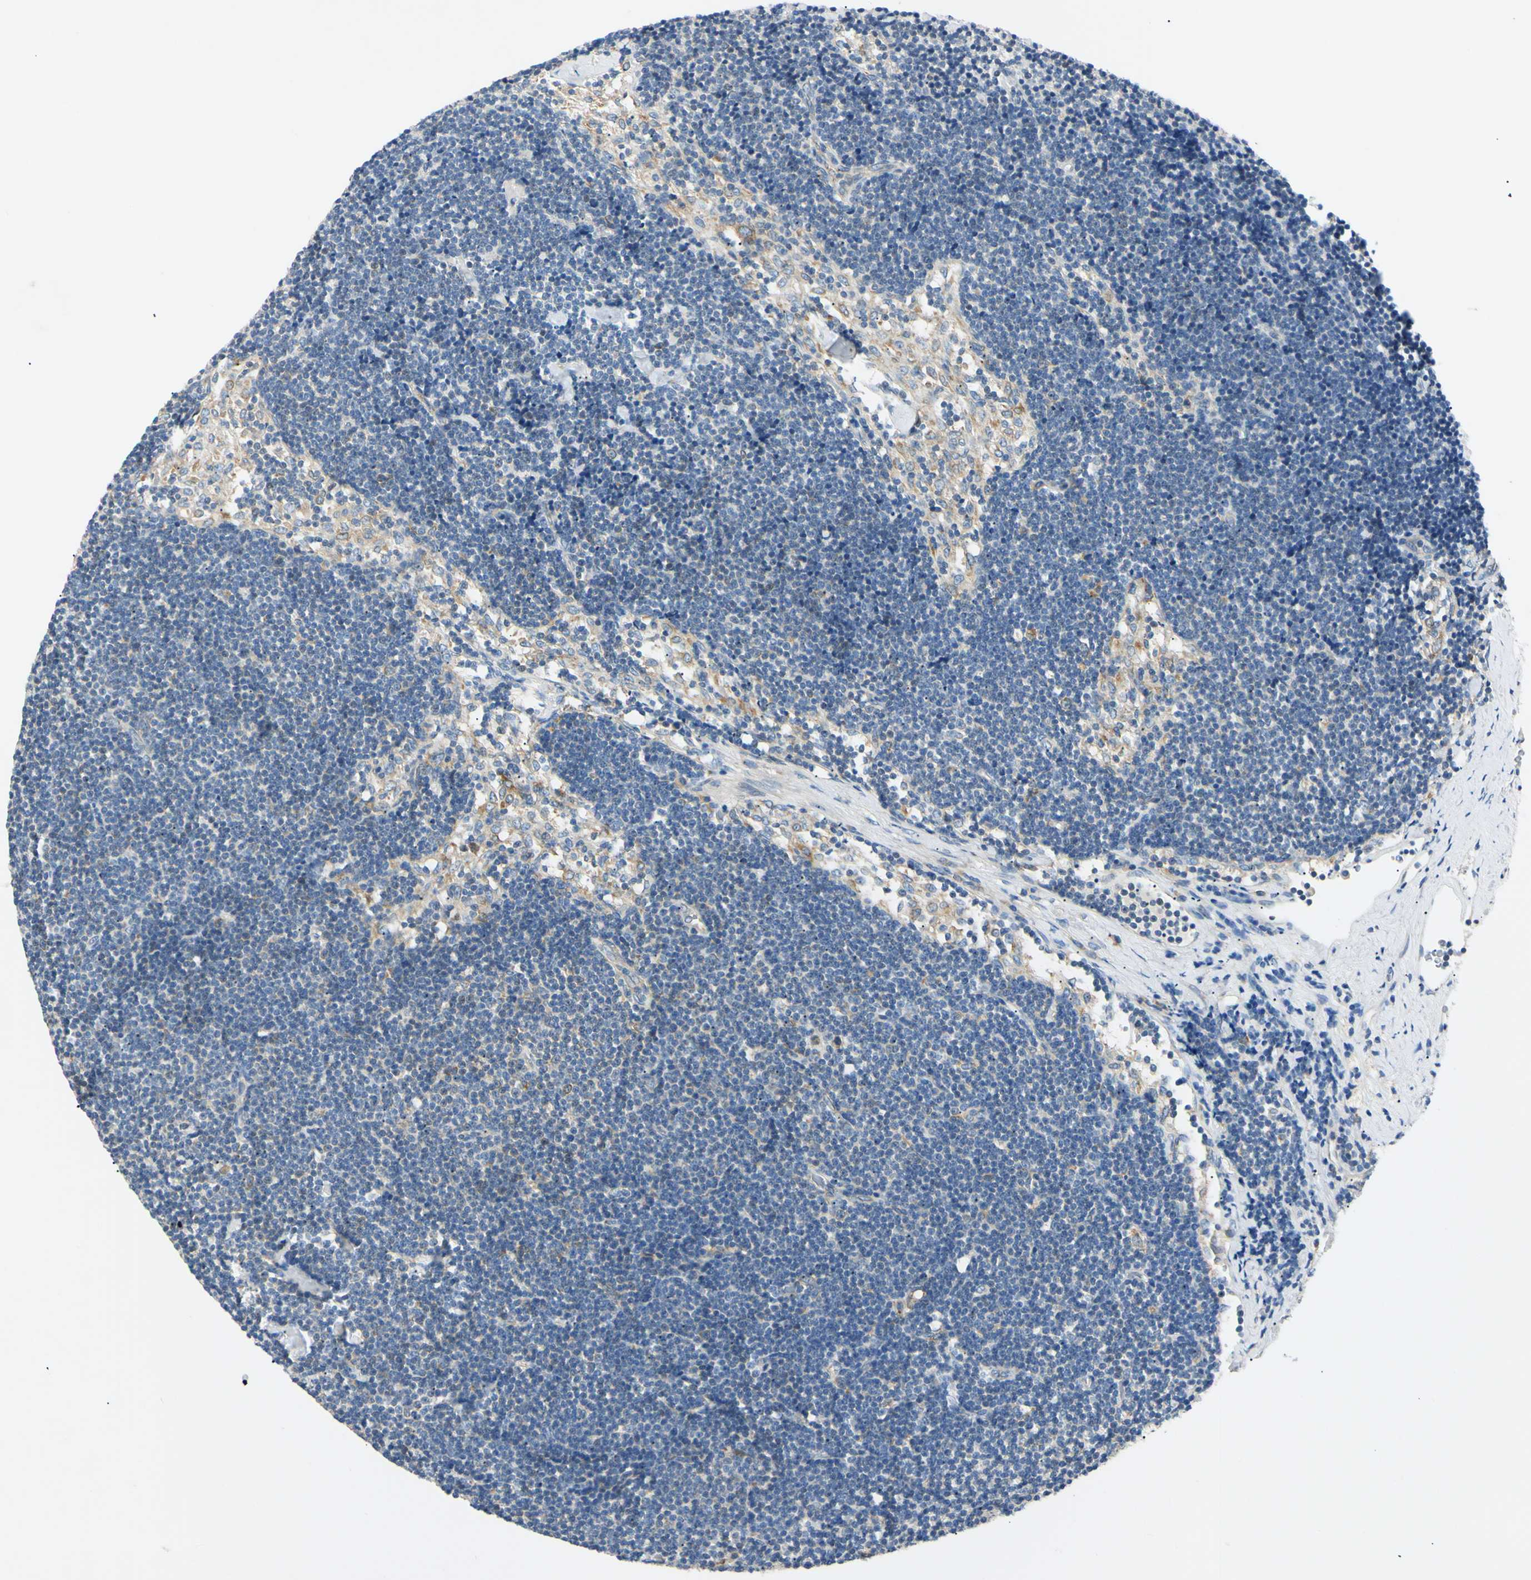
{"staining": {"intensity": "moderate", "quantity": "25%-75%", "location": "cytoplasmic/membranous"}, "tissue": "lymph node", "cell_type": "Germinal center cells", "image_type": "normal", "snomed": [{"axis": "morphology", "description": "Normal tissue, NOS"}, {"axis": "topography", "description": "Lymph node"}], "caption": "About 25%-75% of germinal center cells in unremarkable human lymph node demonstrate moderate cytoplasmic/membranous protein positivity as visualized by brown immunohistochemical staining.", "gene": "DNAJB12", "patient": {"sex": "male", "age": 63}}